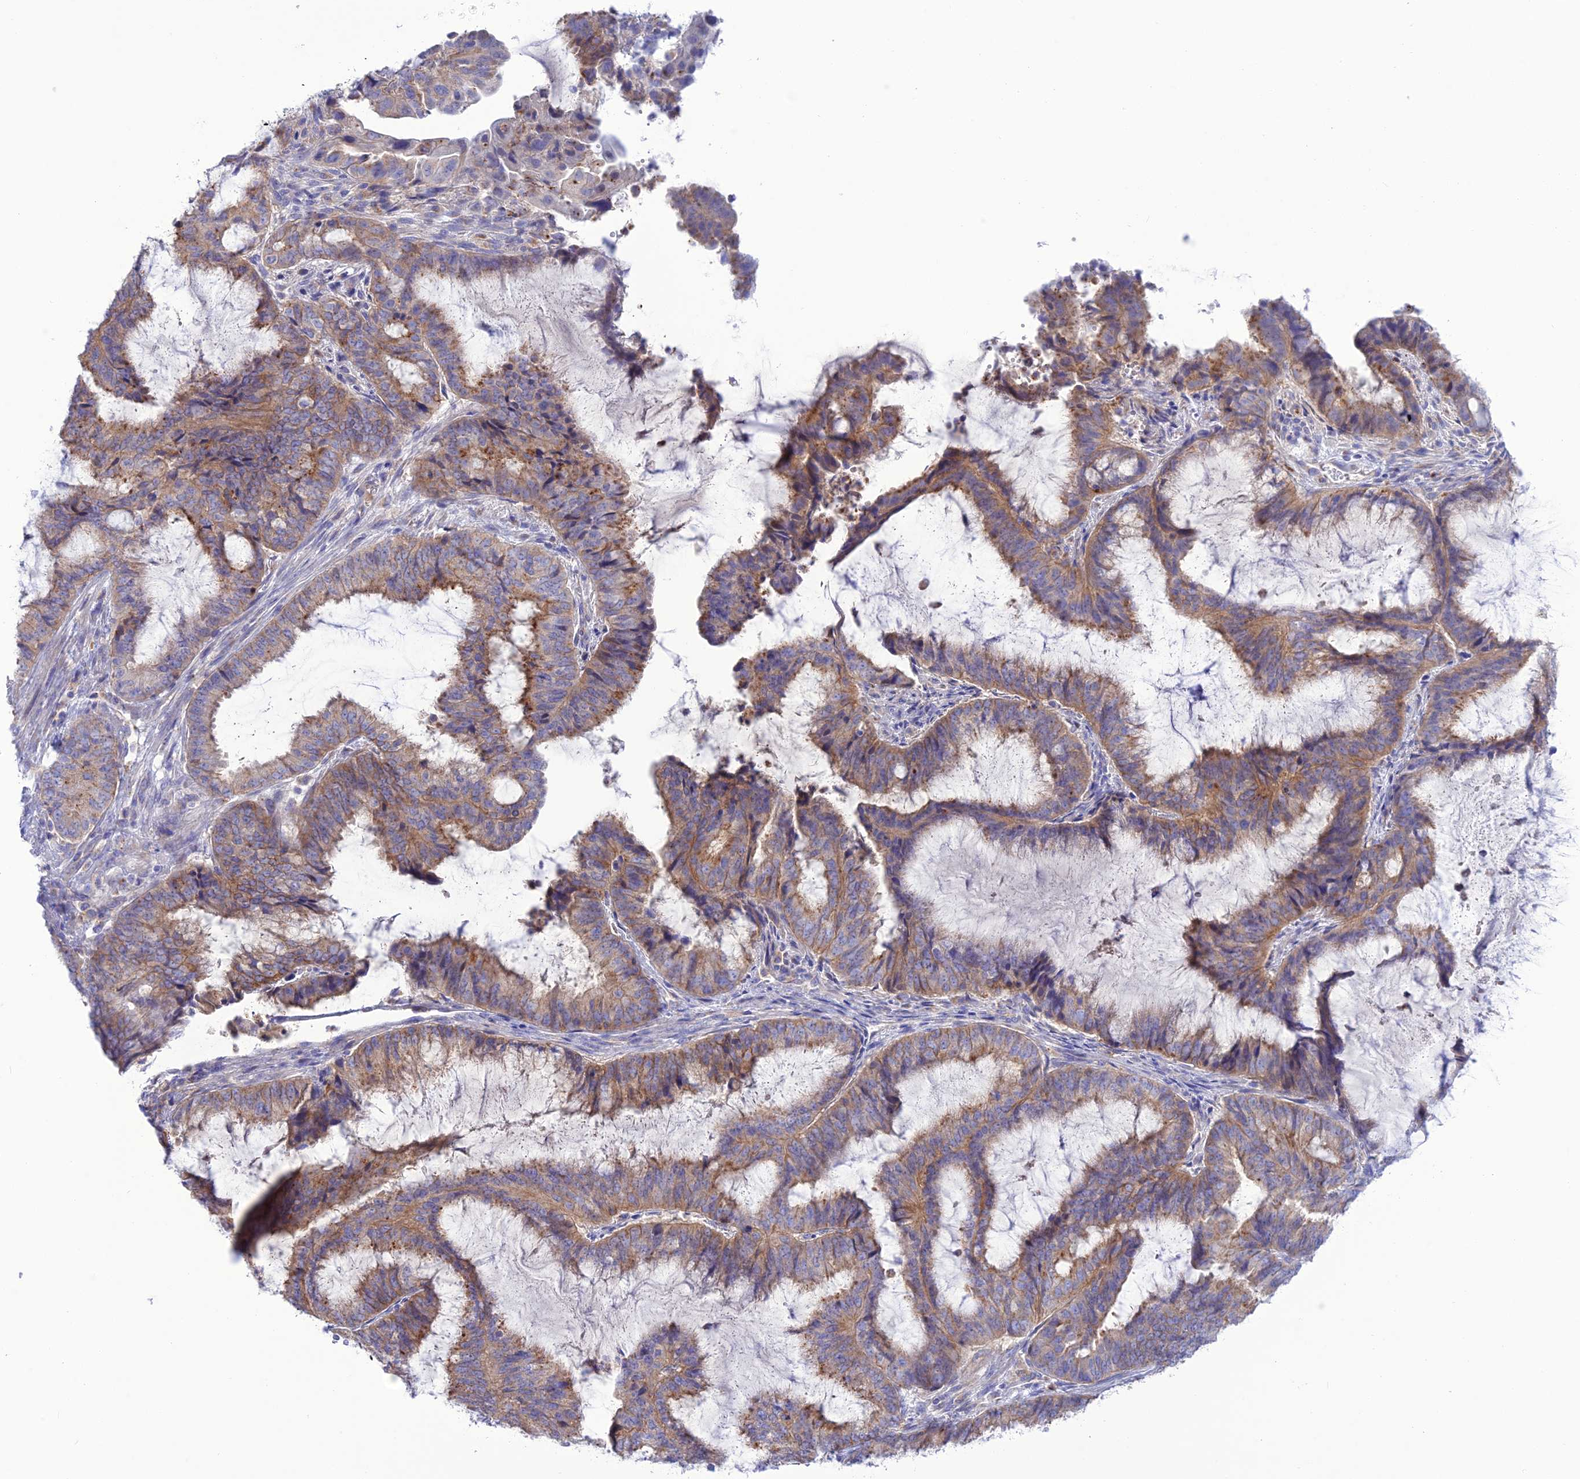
{"staining": {"intensity": "moderate", "quantity": "25%-75%", "location": "cytoplasmic/membranous"}, "tissue": "endometrial cancer", "cell_type": "Tumor cells", "image_type": "cancer", "snomed": [{"axis": "morphology", "description": "Adenocarcinoma, NOS"}, {"axis": "topography", "description": "Endometrium"}], "caption": "Immunohistochemistry histopathology image of neoplastic tissue: human adenocarcinoma (endometrial) stained using immunohistochemistry (IHC) exhibits medium levels of moderate protein expression localized specifically in the cytoplasmic/membranous of tumor cells, appearing as a cytoplasmic/membranous brown color.", "gene": "CHSY3", "patient": {"sex": "female", "age": 51}}